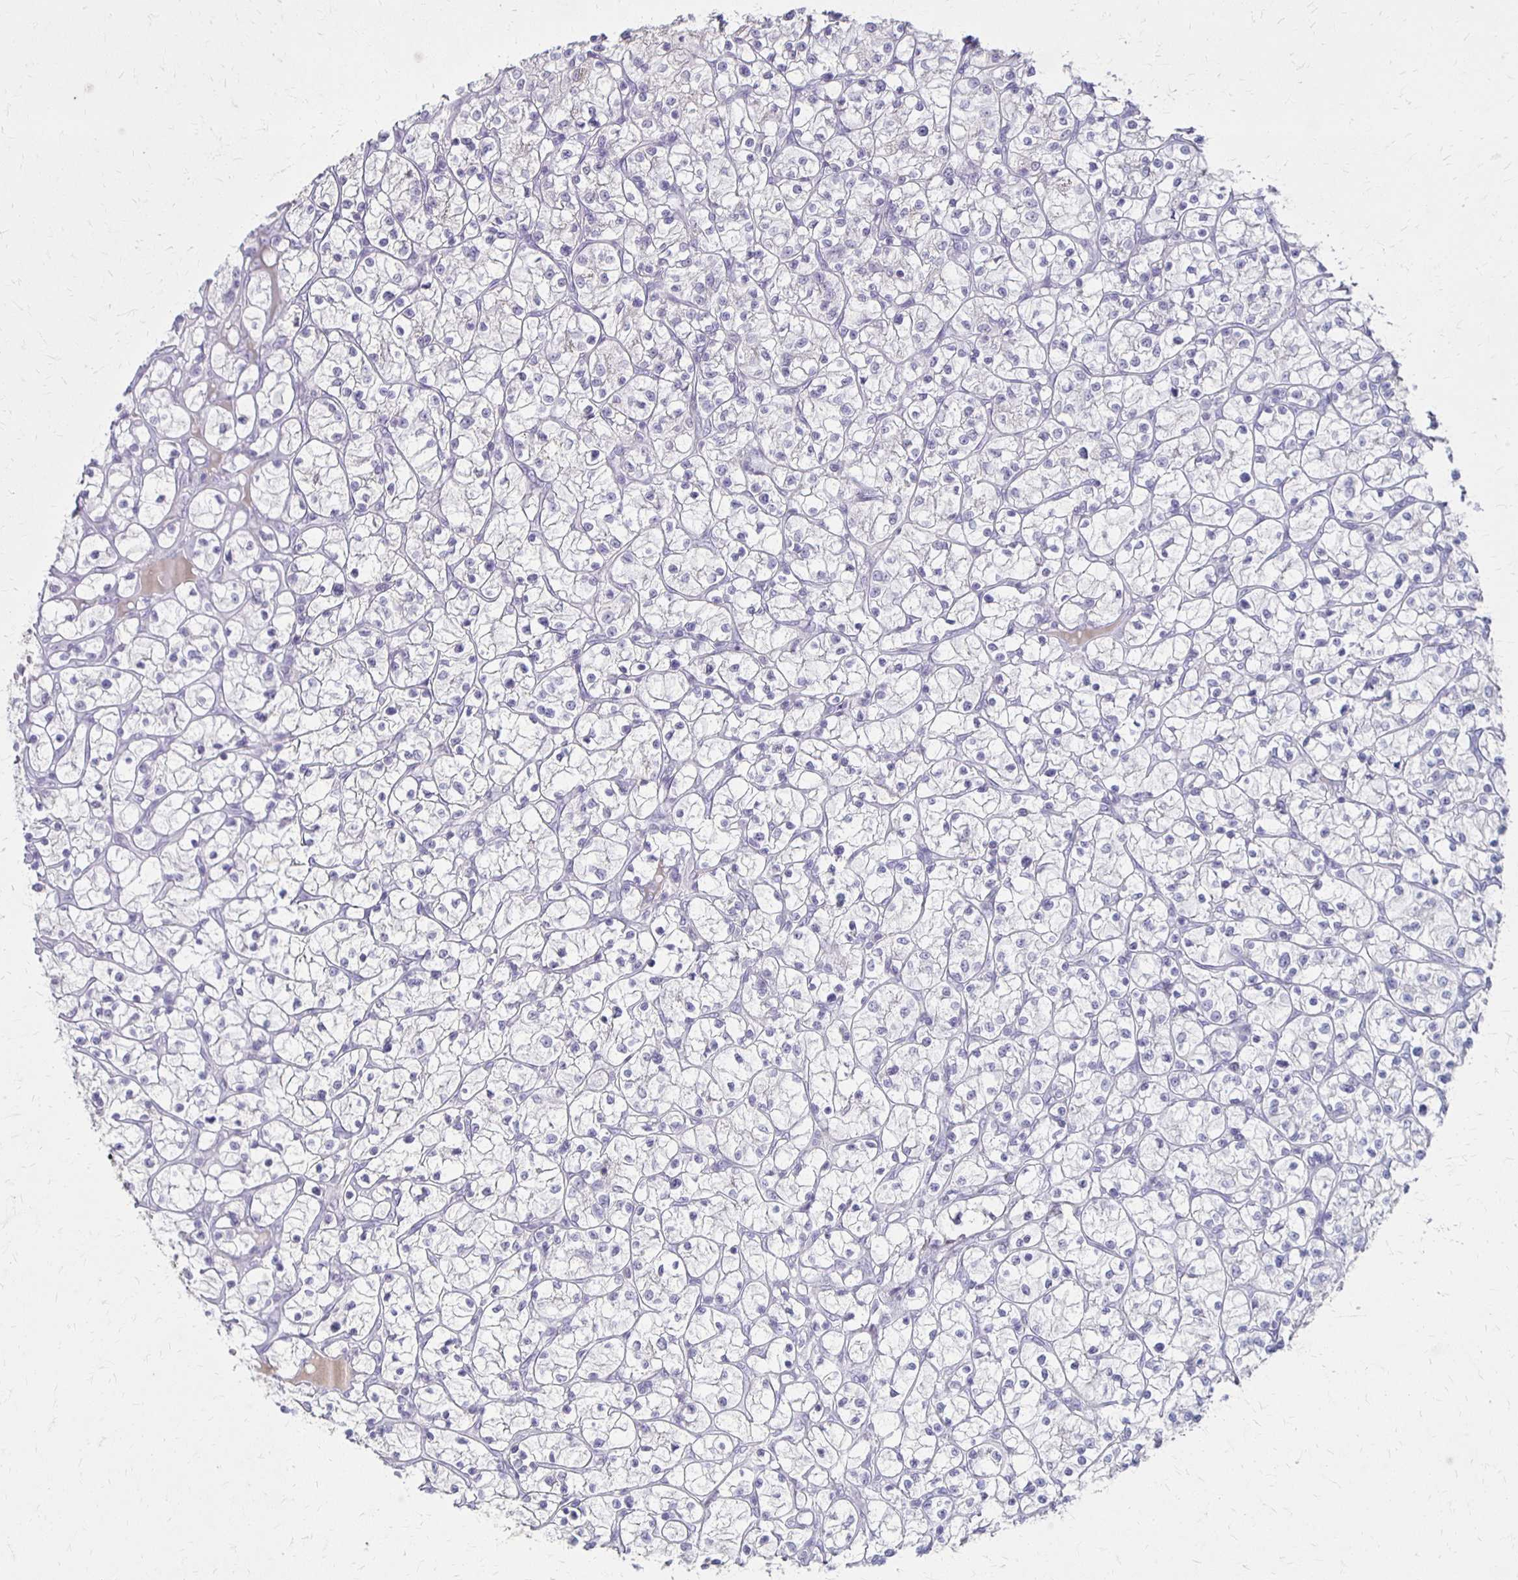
{"staining": {"intensity": "negative", "quantity": "none", "location": "none"}, "tissue": "renal cancer", "cell_type": "Tumor cells", "image_type": "cancer", "snomed": [{"axis": "morphology", "description": "Adenocarcinoma, NOS"}, {"axis": "topography", "description": "Kidney"}], "caption": "The IHC photomicrograph has no significant expression in tumor cells of renal adenocarcinoma tissue. (Brightfield microscopy of DAB (3,3'-diaminobenzidine) IHC at high magnification).", "gene": "SLC35E2B", "patient": {"sex": "female", "age": 64}}